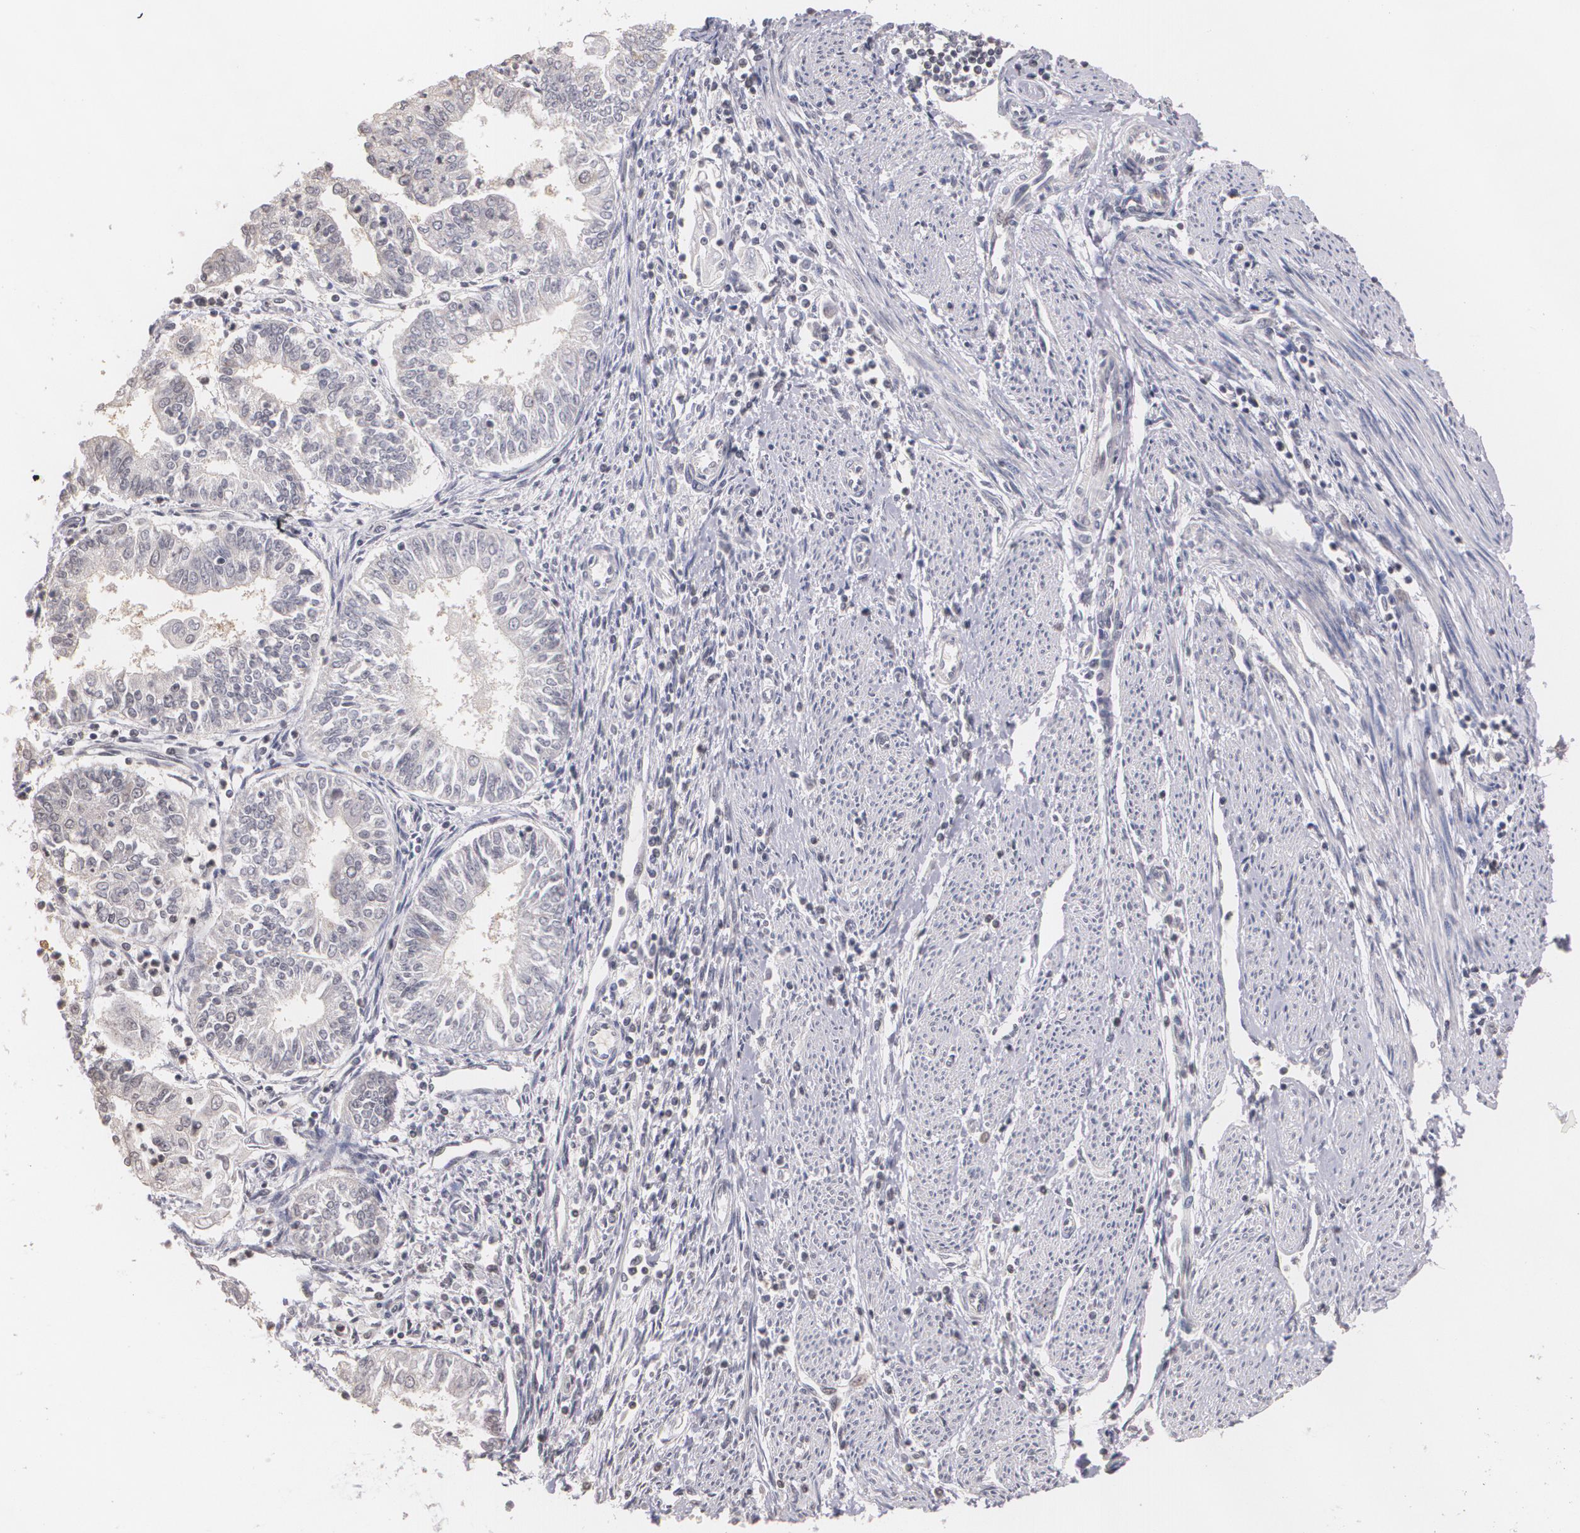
{"staining": {"intensity": "negative", "quantity": "none", "location": "none"}, "tissue": "endometrial cancer", "cell_type": "Tumor cells", "image_type": "cancer", "snomed": [{"axis": "morphology", "description": "Adenocarcinoma, NOS"}, {"axis": "topography", "description": "Endometrium"}], "caption": "Tumor cells show no significant expression in adenocarcinoma (endometrial).", "gene": "THRB", "patient": {"sex": "female", "age": 75}}